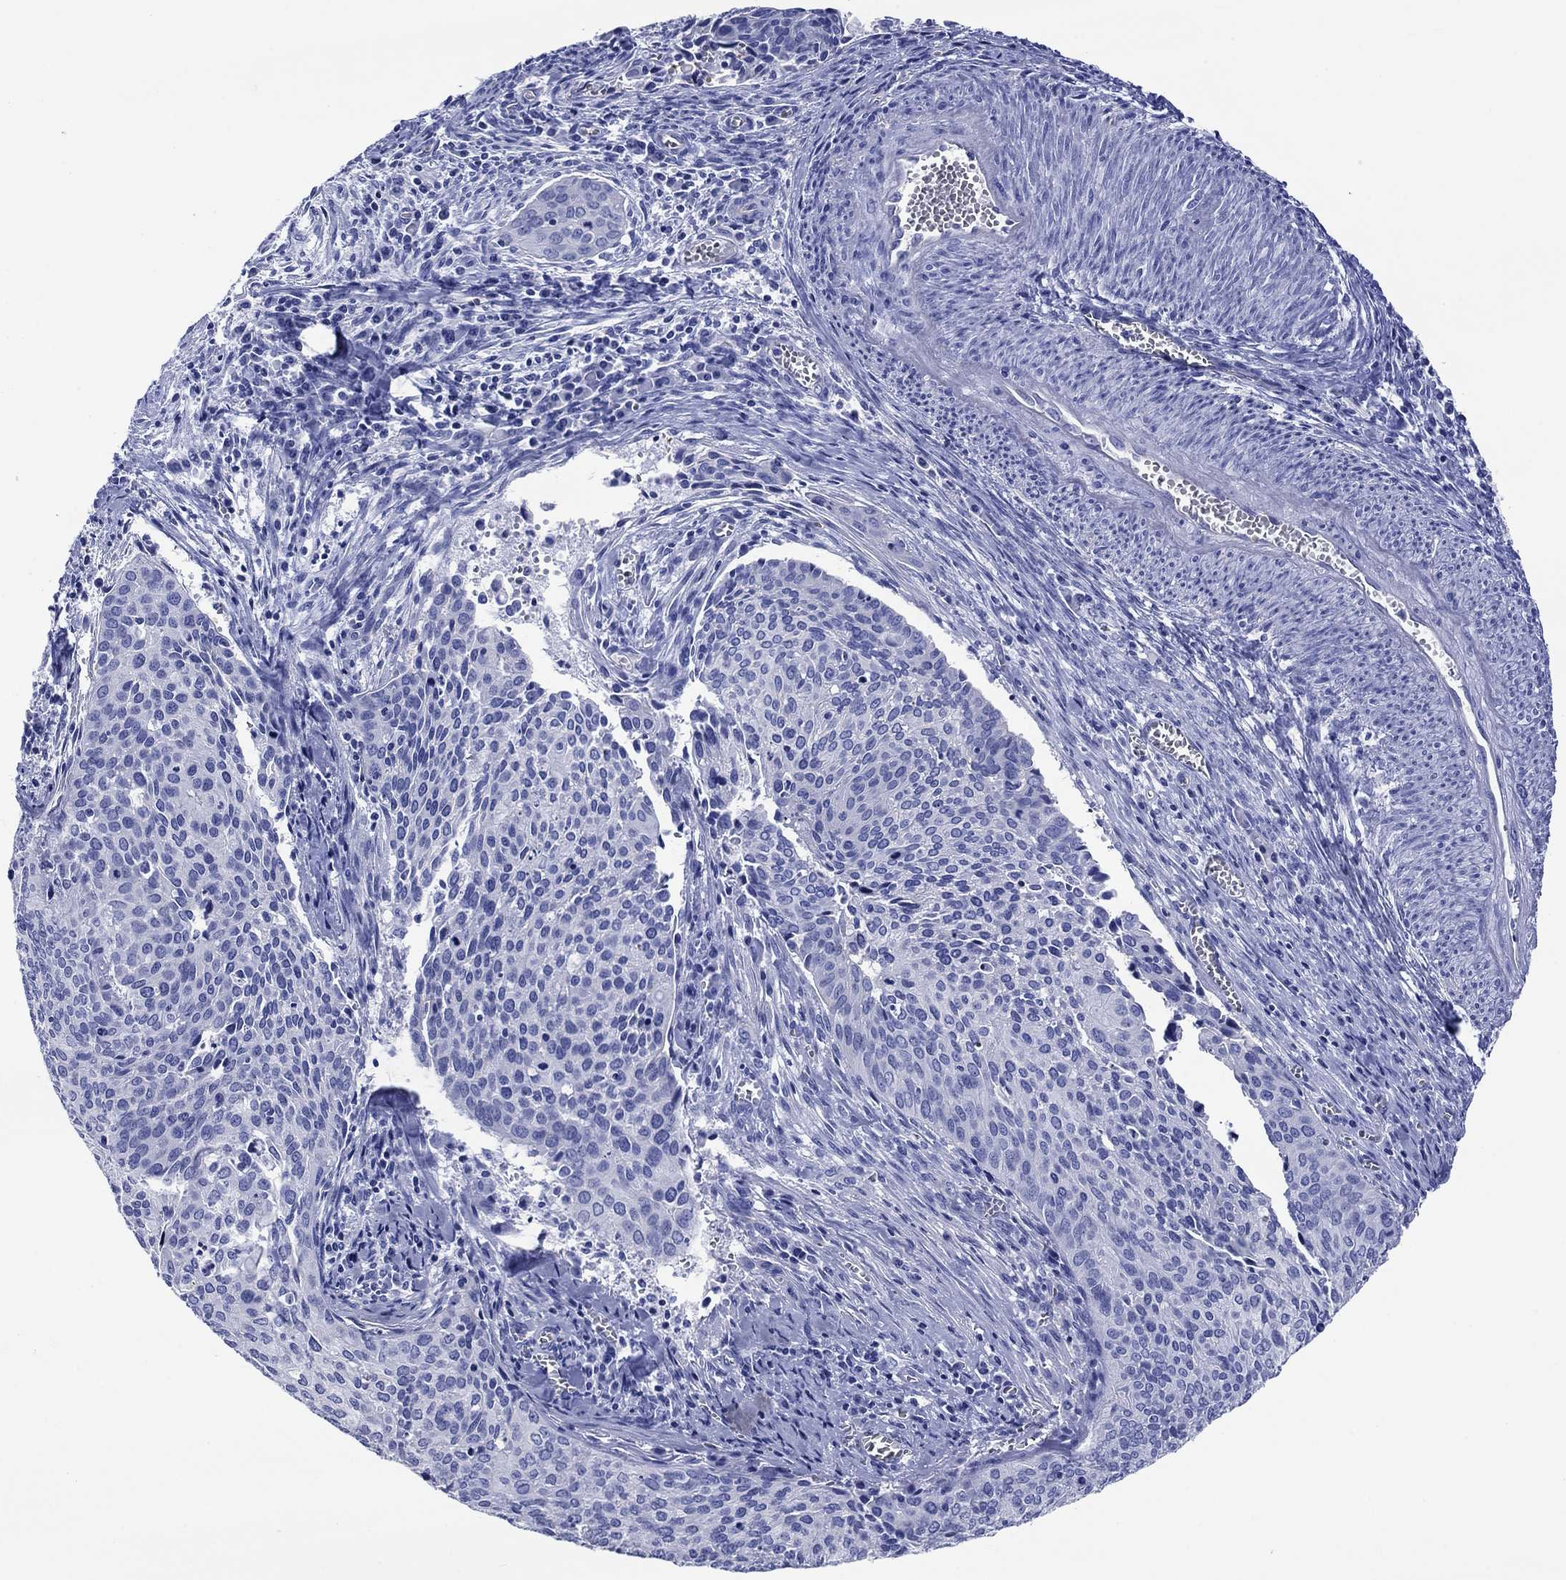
{"staining": {"intensity": "negative", "quantity": "none", "location": "none"}, "tissue": "cervical cancer", "cell_type": "Tumor cells", "image_type": "cancer", "snomed": [{"axis": "morphology", "description": "Squamous cell carcinoma, NOS"}, {"axis": "topography", "description": "Cervix"}], "caption": "Tumor cells show no significant protein expression in cervical cancer.", "gene": "SLC1A2", "patient": {"sex": "female", "age": 29}}